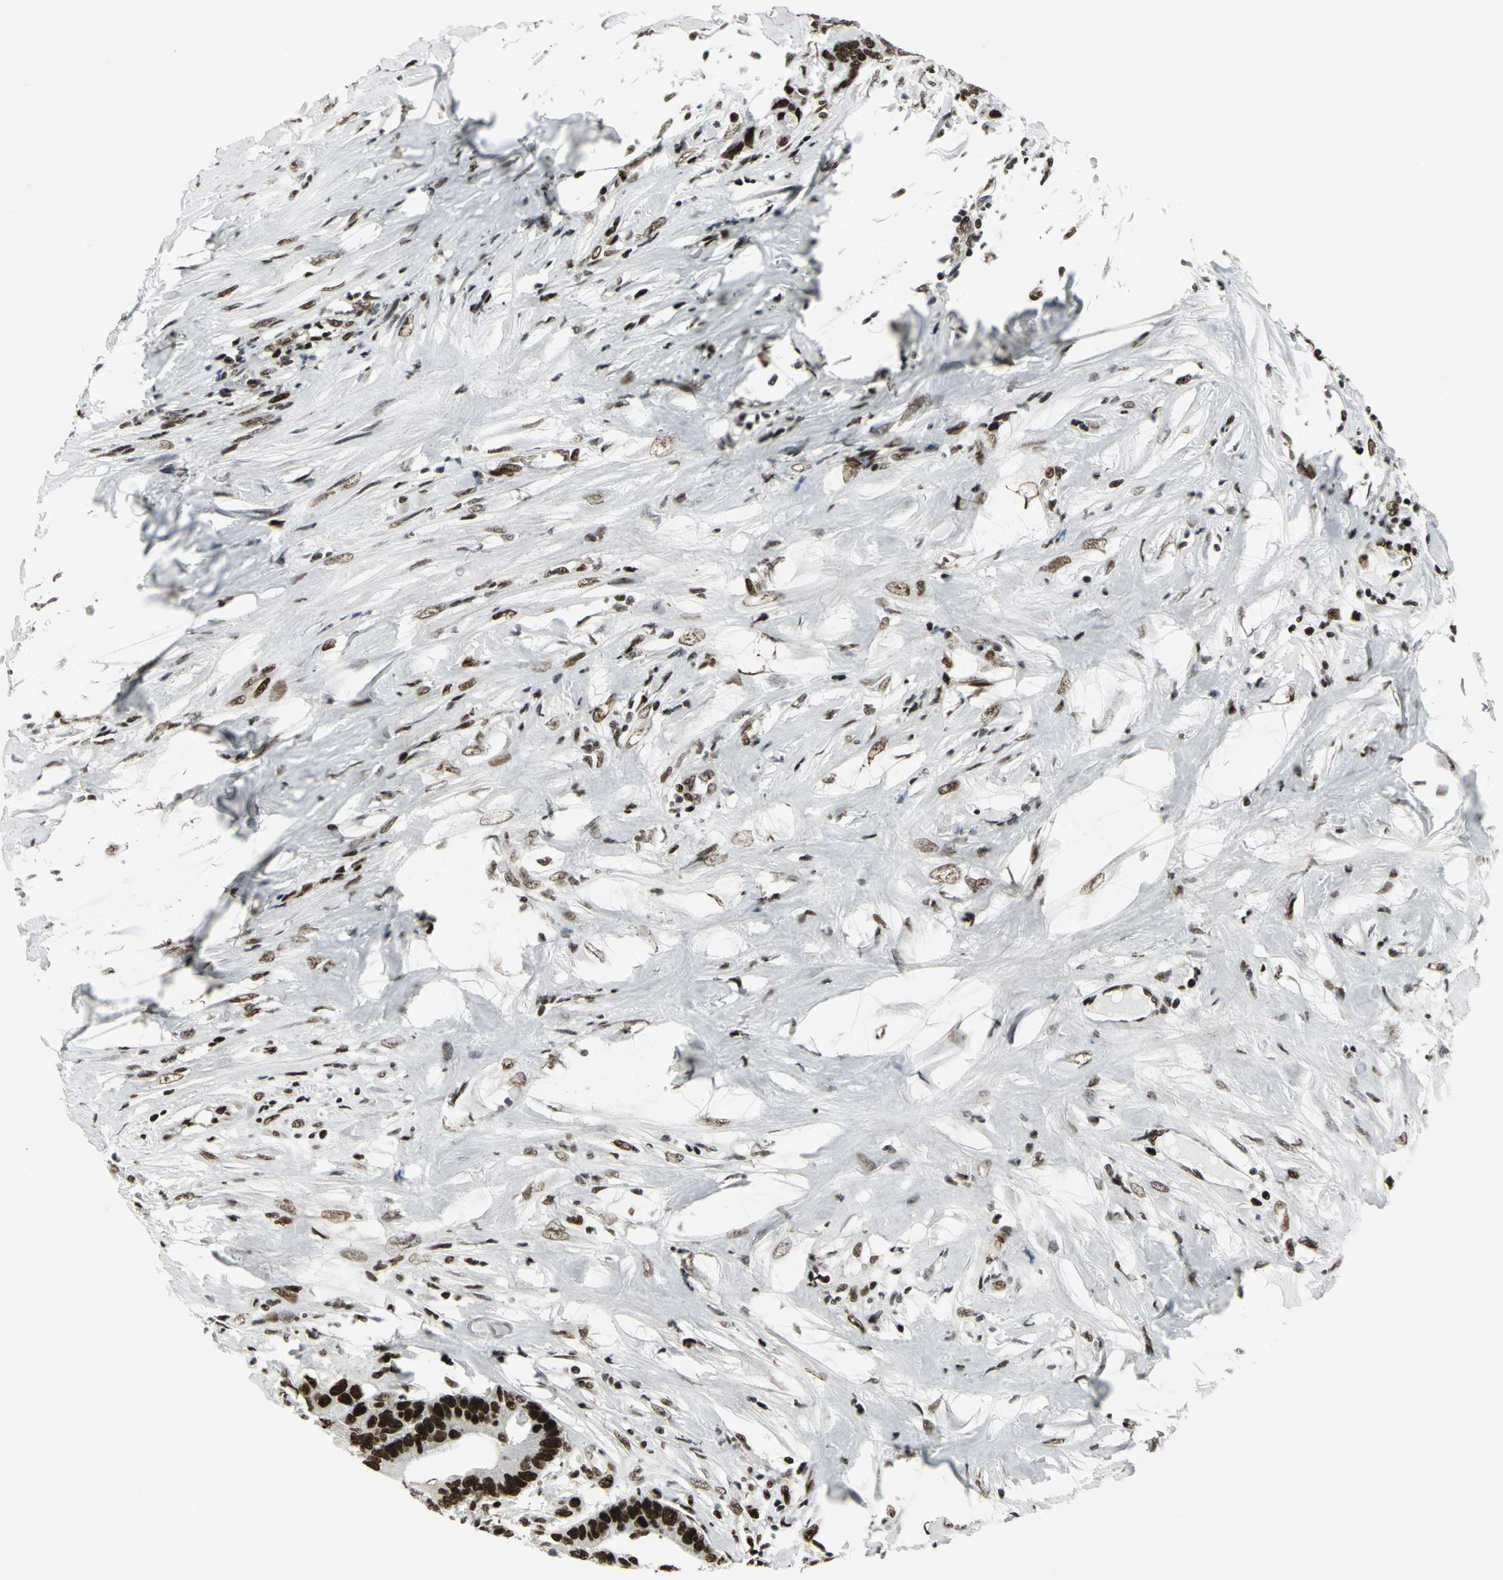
{"staining": {"intensity": "strong", "quantity": ">75%", "location": "nuclear"}, "tissue": "colorectal cancer", "cell_type": "Tumor cells", "image_type": "cancer", "snomed": [{"axis": "morphology", "description": "Adenocarcinoma, NOS"}, {"axis": "topography", "description": "Rectum"}], "caption": "A micrograph of colorectal cancer stained for a protein displays strong nuclear brown staining in tumor cells.", "gene": "SMARCA4", "patient": {"sex": "male", "age": 55}}